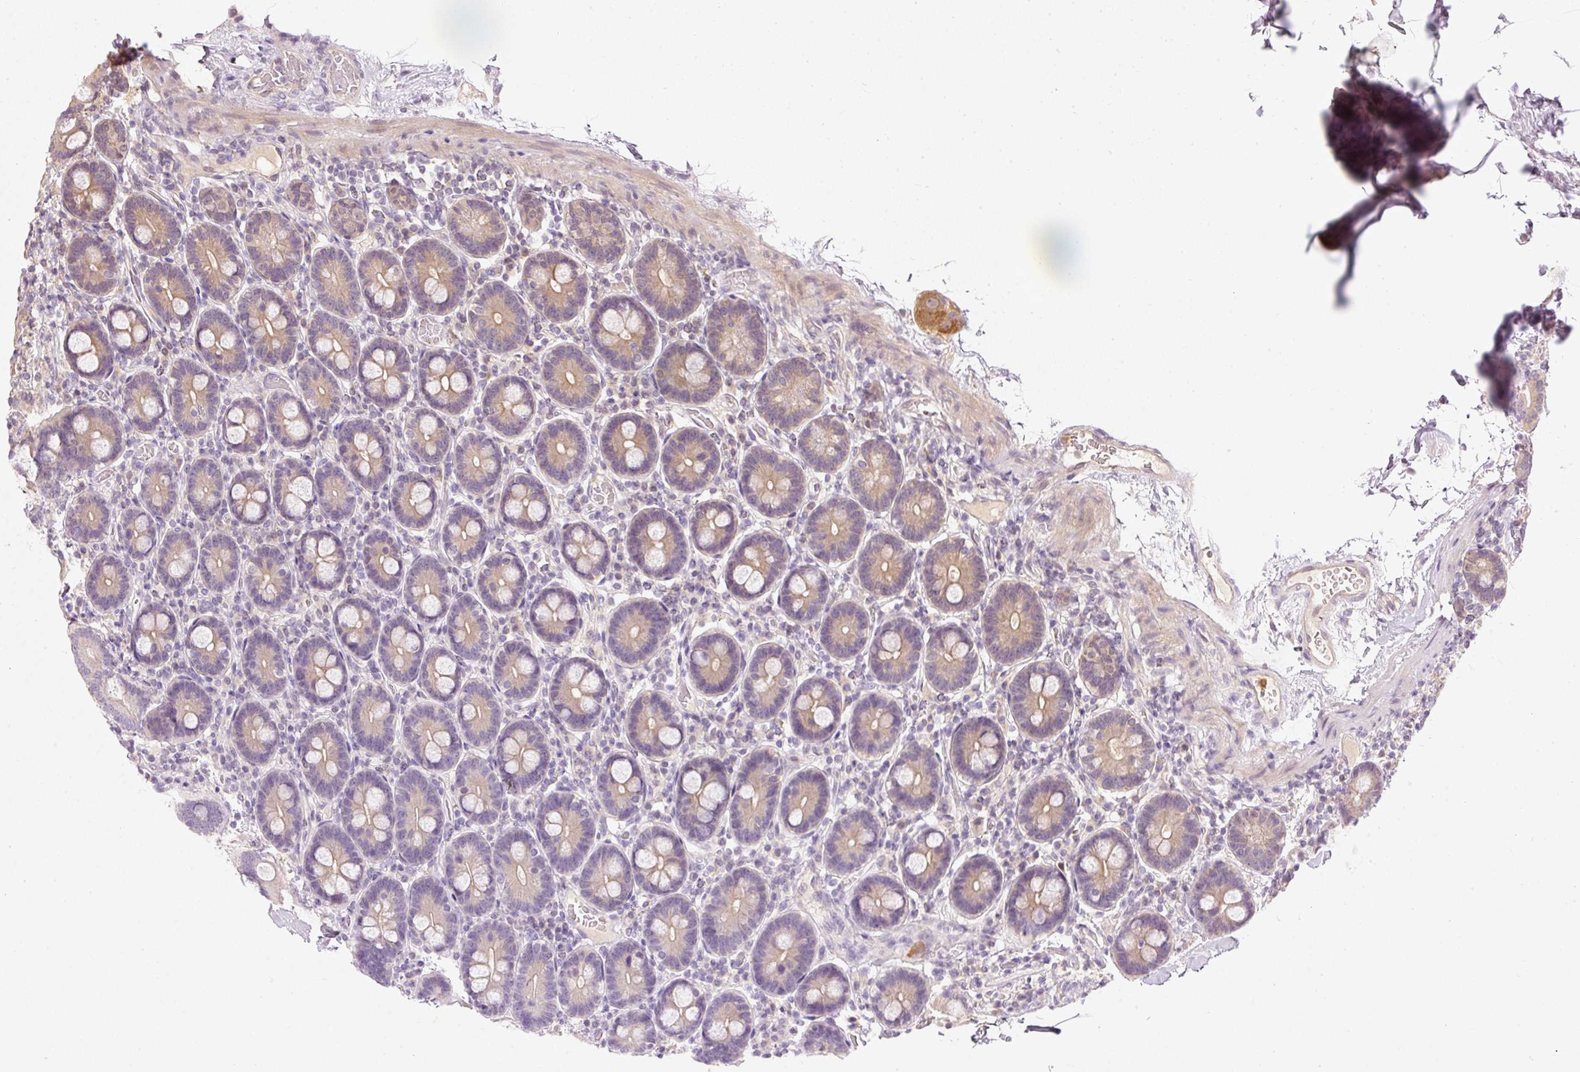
{"staining": {"intensity": "weak", "quantity": ">75%", "location": "cytoplasmic/membranous"}, "tissue": "duodenum", "cell_type": "Glandular cells", "image_type": "normal", "snomed": [{"axis": "morphology", "description": "Normal tissue, NOS"}, {"axis": "topography", "description": "Duodenum"}], "caption": "Unremarkable duodenum reveals weak cytoplasmic/membranous staining in approximately >75% of glandular cells, visualized by immunohistochemistry. Nuclei are stained in blue.", "gene": "CTTNBP2", "patient": {"sex": "male", "age": 55}}